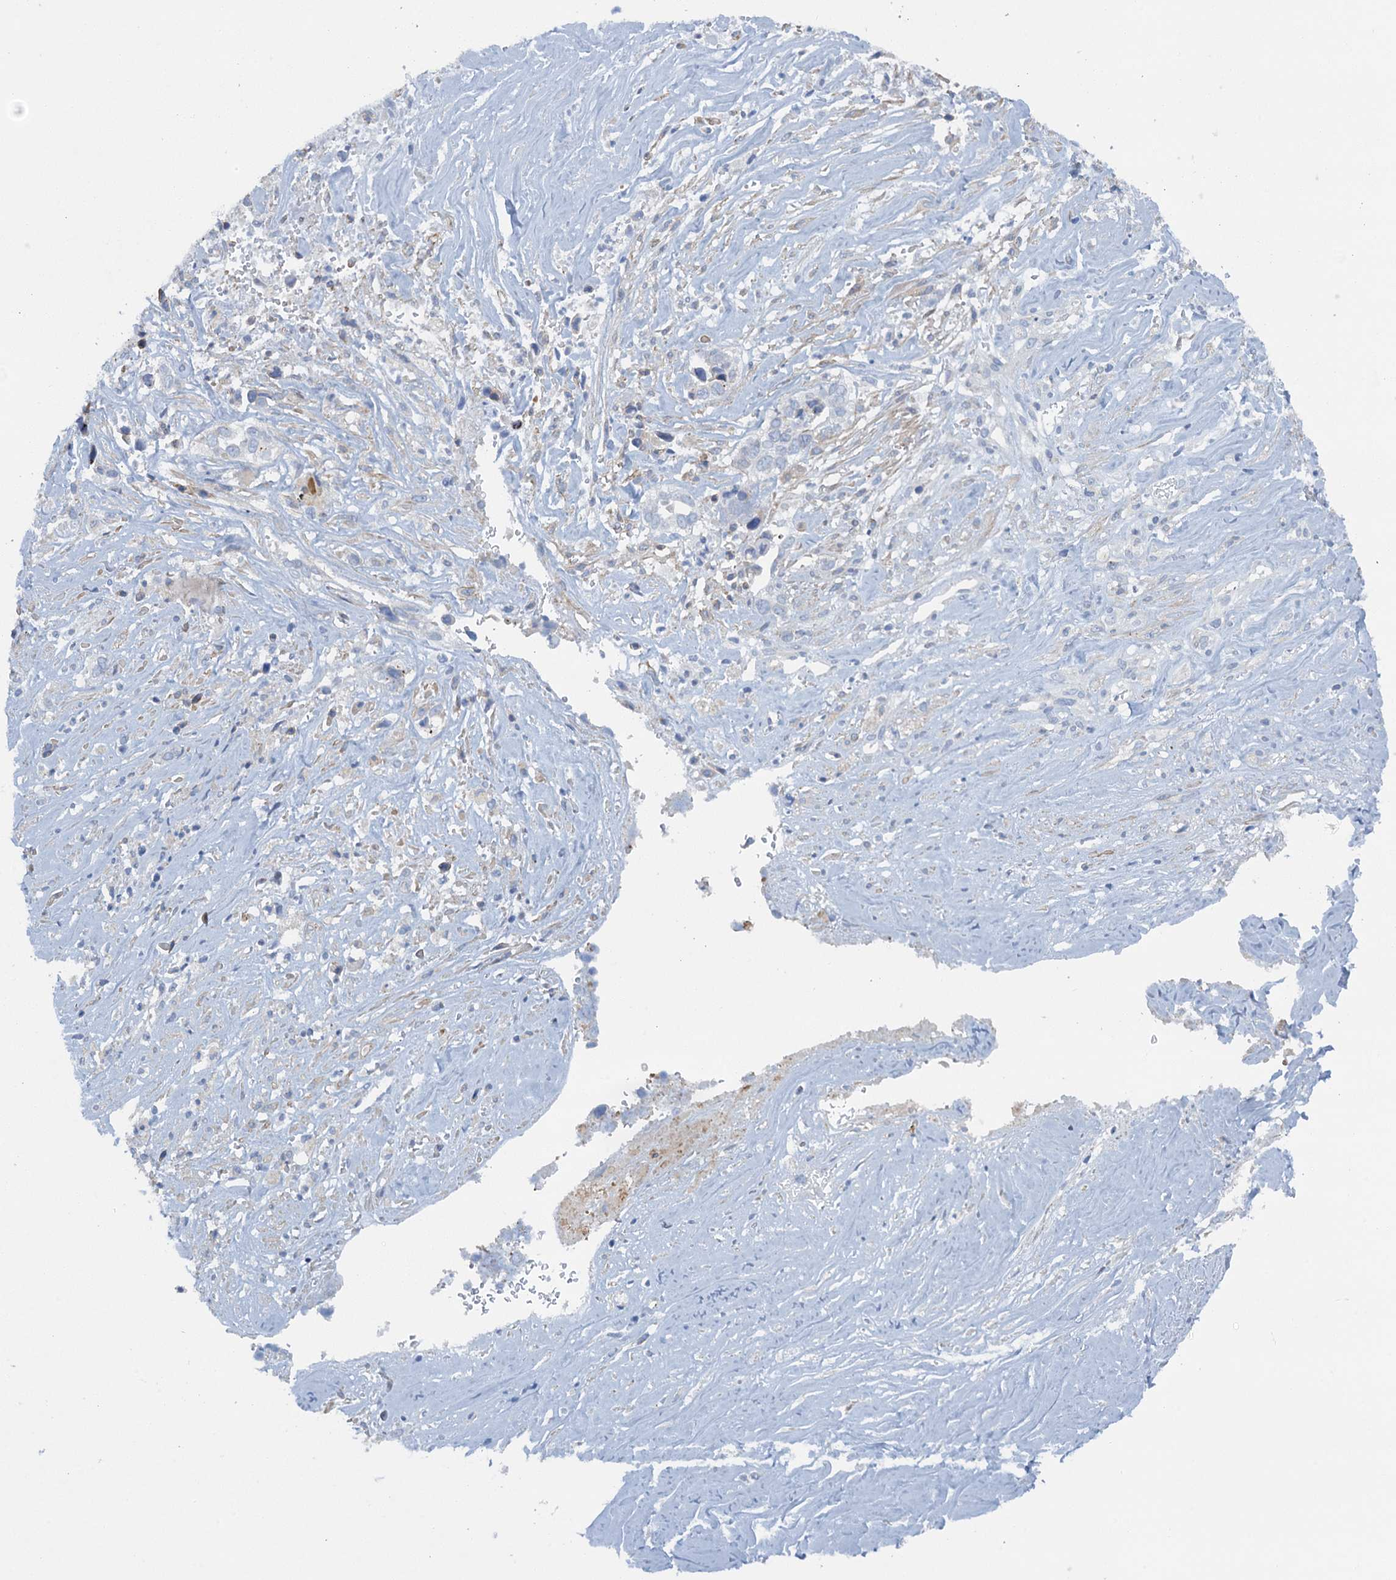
{"staining": {"intensity": "negative", "quantity": "none", "location": "none"}, "tissue": "liver cancer", "cell_type": "Tumor cells", "image_type": "cancer", "snomed": [{"axis": "morphology", "description": "Cholangiocarcinoma"}, {"axis": "topography", "description": "Liver"}], "caption": "Human cholangiocarcinoma (liver) stained for a protein using immunohistochemistry (IHC) demonstrates no staining in tumor cells.", "gene": "POGLUT3", "patient": {"sex": "female", "age": 79}}